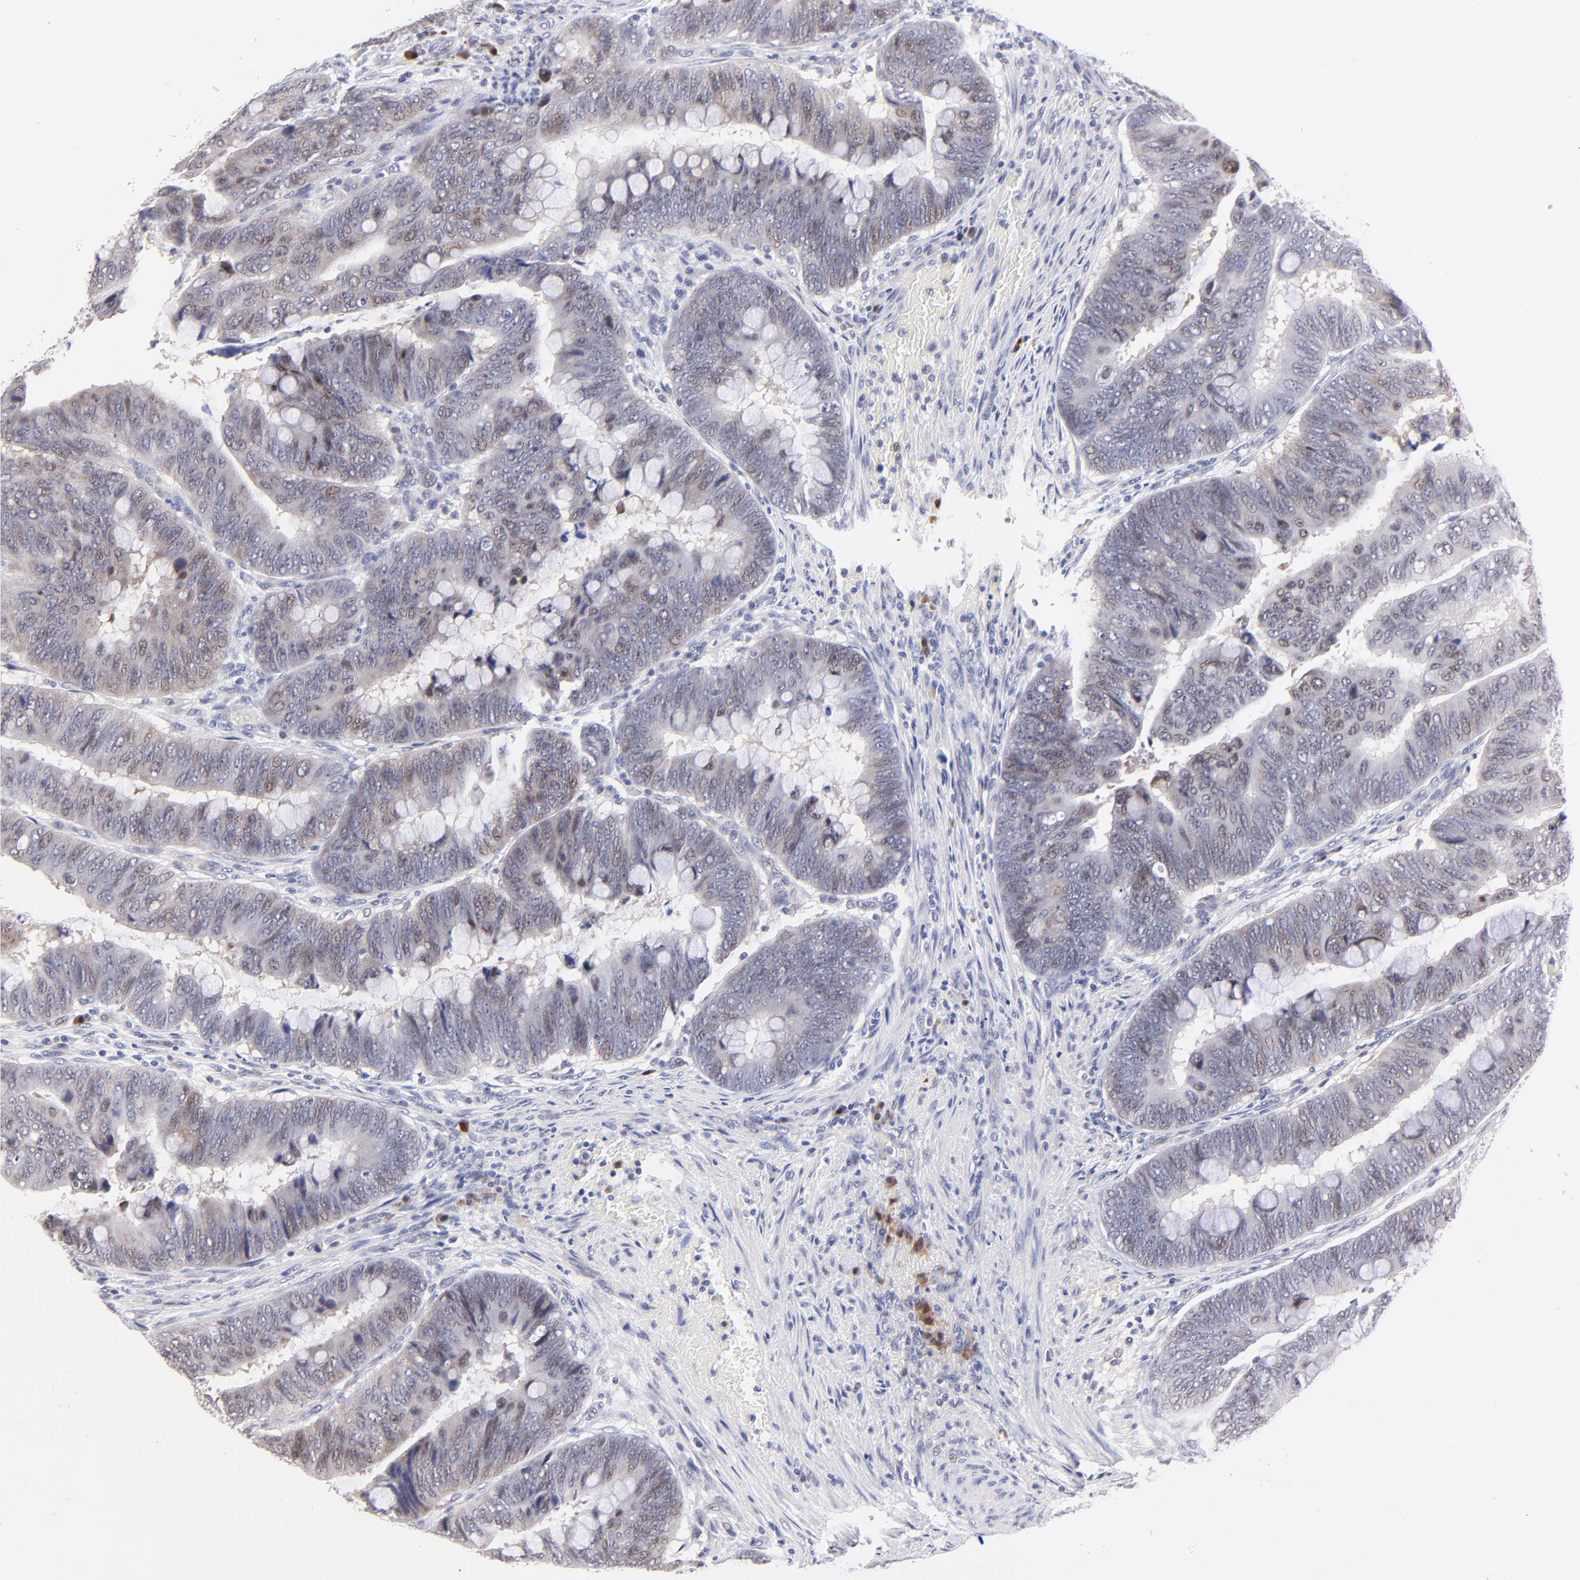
{"staining": {"intensity": "weak", "quantity": "25%-75%", "location": "cytoplasmic/membranous,nuclear"}, "tissue": "colorectal cancer", "cell_type": "Tumor cells", "image_type": "cancer", "snomed": [{"axis": "morphology", "description": "Normal tissue, NOS"}, {"axis": "morphology", "description": "Adenocarcinoma, NOS"}, {"axis": "topography", "description": "Rectum"}], "caption": "Weak cytoplasmic/membranous and nuclear protein expression is present in approximately 25%-75% of tumor cells in colorectal cancer (adenocarcinoma). (Brightfield microscopy of DAB IHC at high magnification).", "gene": "ZNF155", "patient": {"sex": "male", "age": 92}}